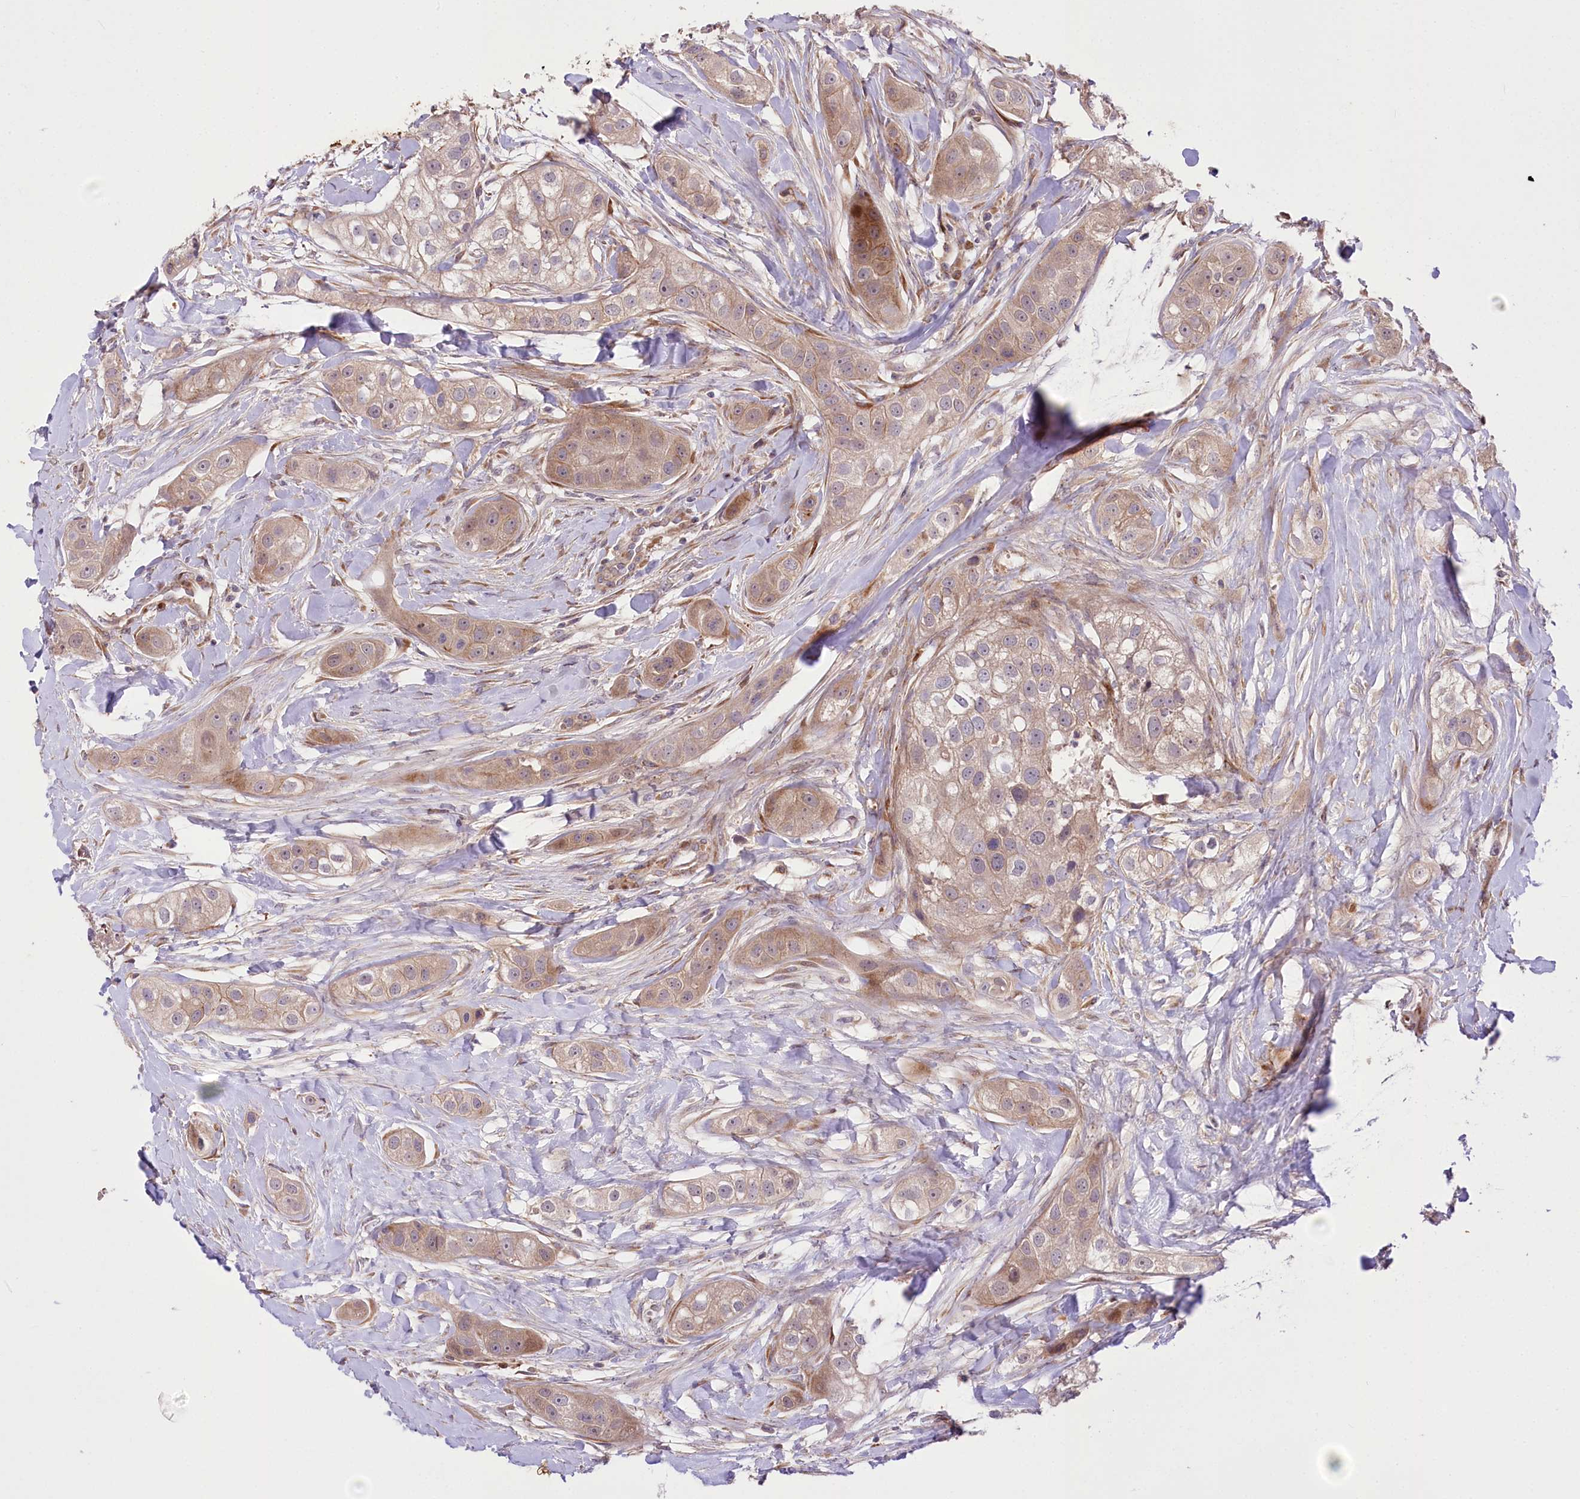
{"staining": {"intensity": "moderate", "quantity": ">75%", "location": "cytoplasmic/membranous"}, "tissue": "head and neck cancer", "cell_type": "Tumor cells", "image_type": "cancer", "snomed": [{"axis": "morphology", "description": "Normal tissue, NOS"}, {"axis": "morphology", "description": "Squamous cell carcinoma, NOS"}, {"axis": "topography", "description": "Skeletal muscle"}, {"axis": "topography", "description": "Head-Neck"}], "caption": "There is medium levels of moderate cytoplasmic/membranous staining in tumor cells of head and neck cancer (squamous cell carcinoma), as demonstrated by immunohistochemical staining (brown color).", "gene": "TRUB1", "patient": {"sex": "male", "age": 51}}